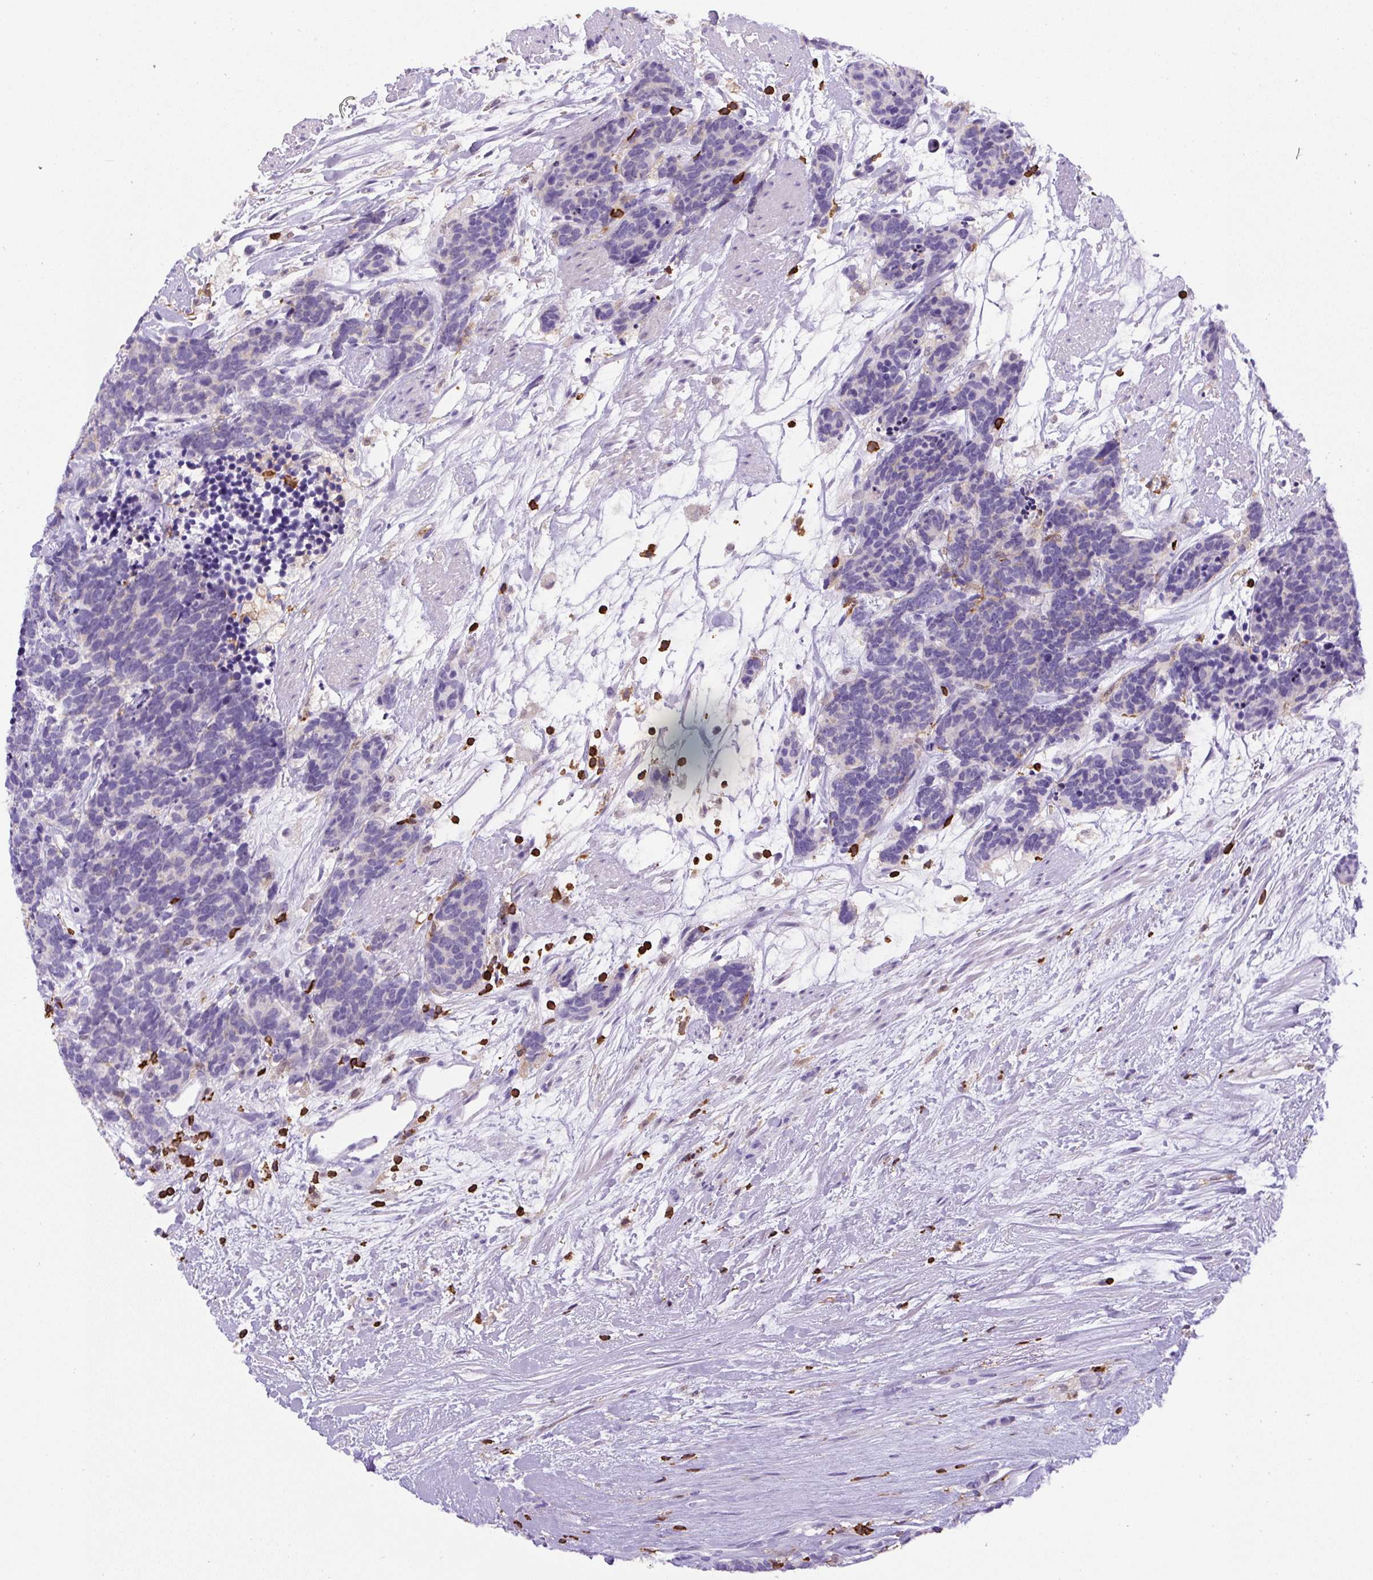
{"staining": {"intensity": "negative", "quantity": "none", "location": "none"}, "tissue": "carcinoid", "cell_type": "Tumor cells", "image_type": "cancer", "snomed": [{"axis": "morphology", "description": "Carcinoma, NOS"}, {"axis": "morphology", "description": "Carcinoid, malignant, NOS"}, {"axis": "topography", "description": "Prostate"}], "caption": "Carcinoid was stained to show a protein in brown. There is no significant expression in tumor cells.", "gene": "FAM228B", "patient": {"sex": "male", "age": 57}}